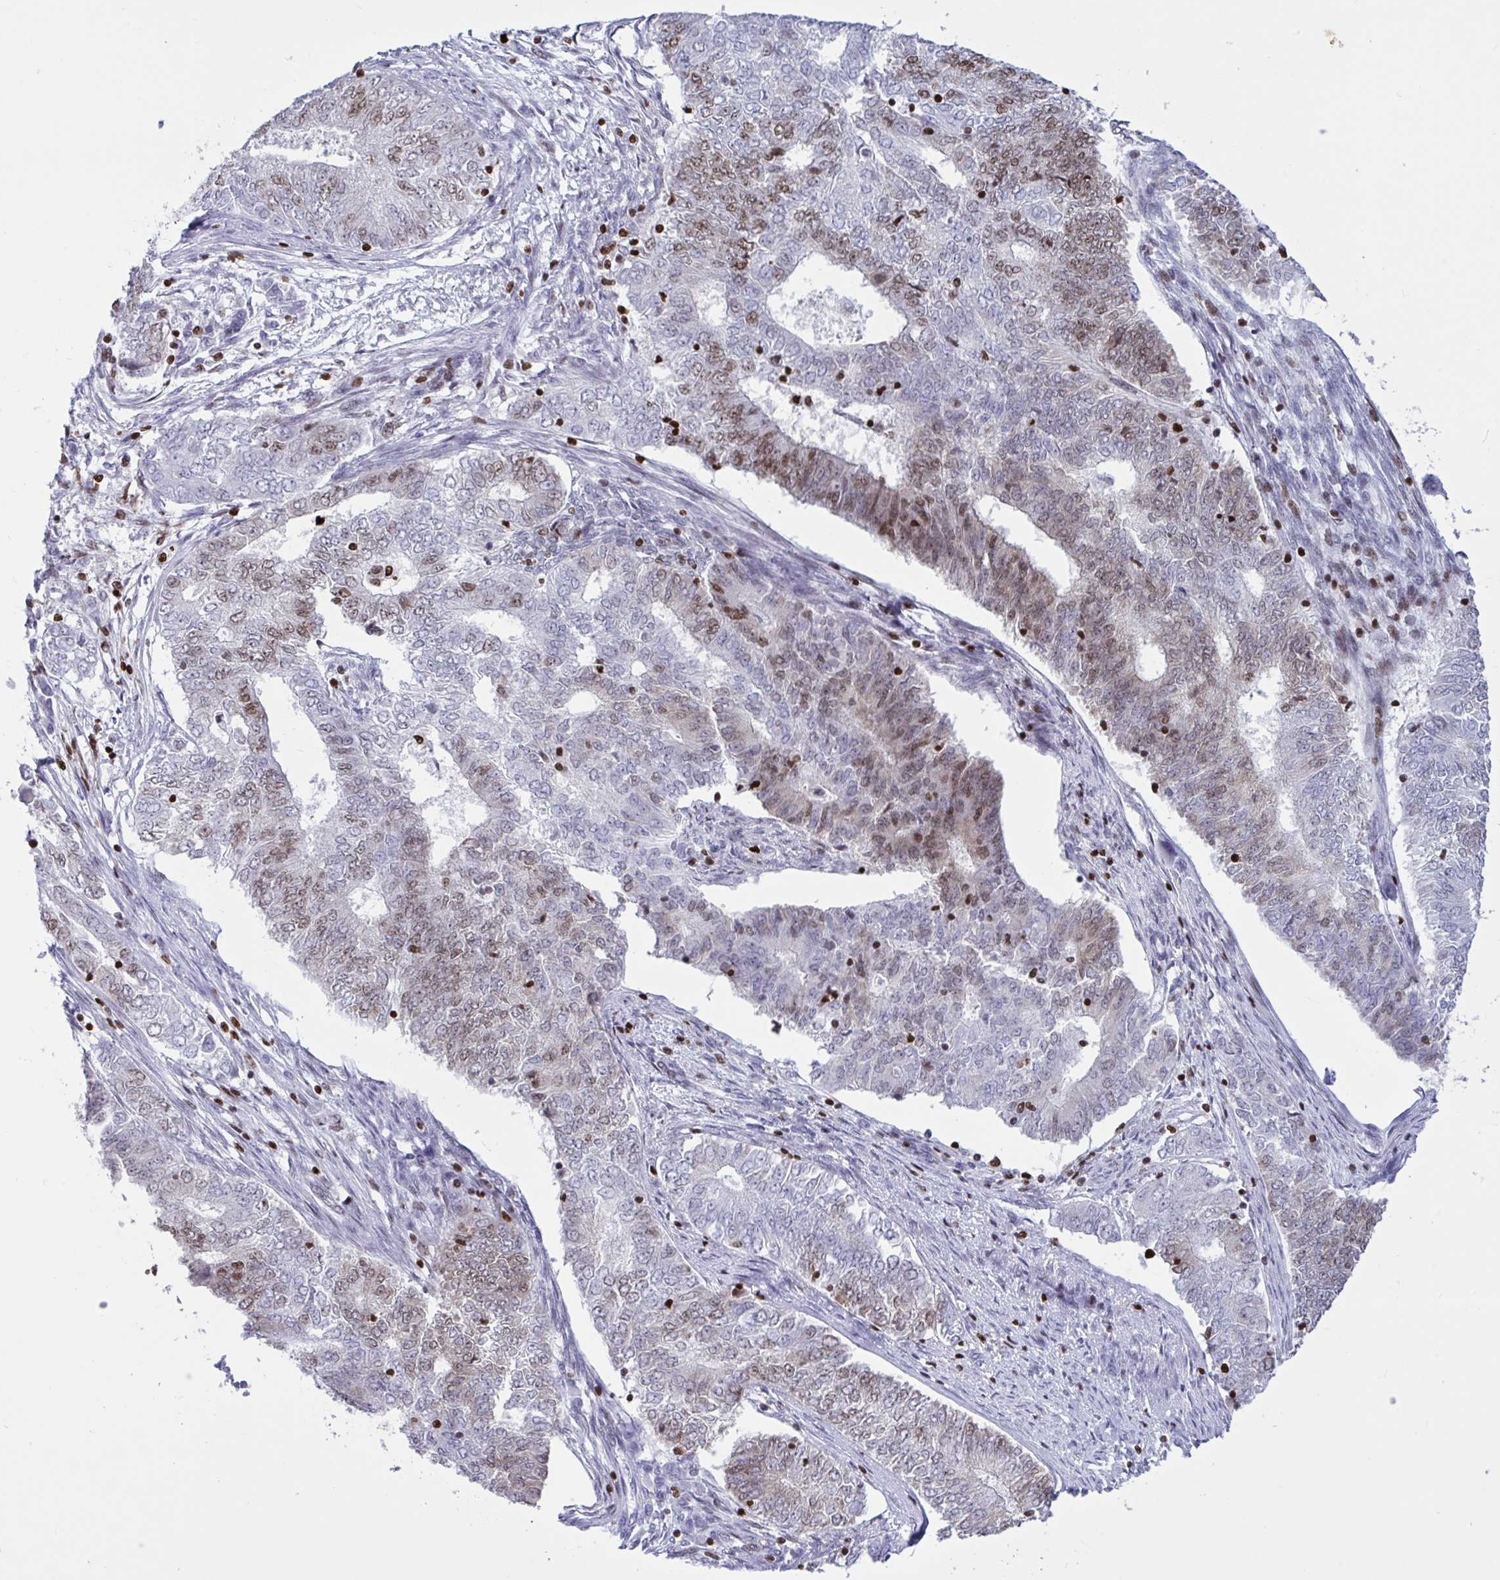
{"staining": {"intensity": "weak", "quantity": "<25%", "location": "nuclear"}, "tissue": "endometrial cancer", "cell_type": "Tumor cells", "image_type": "cancer", "snomed": [{"axis": "morphology", "description": "Adenocarcinoma, NOS"}, {"axis": "topography", "description": "Endometrium"}], "caption": "Tumor cells show no significant expression in endometrial adenocarcinoma.", "gene": "HMGB2", "patient": {"sex": "female", "age": 62}}